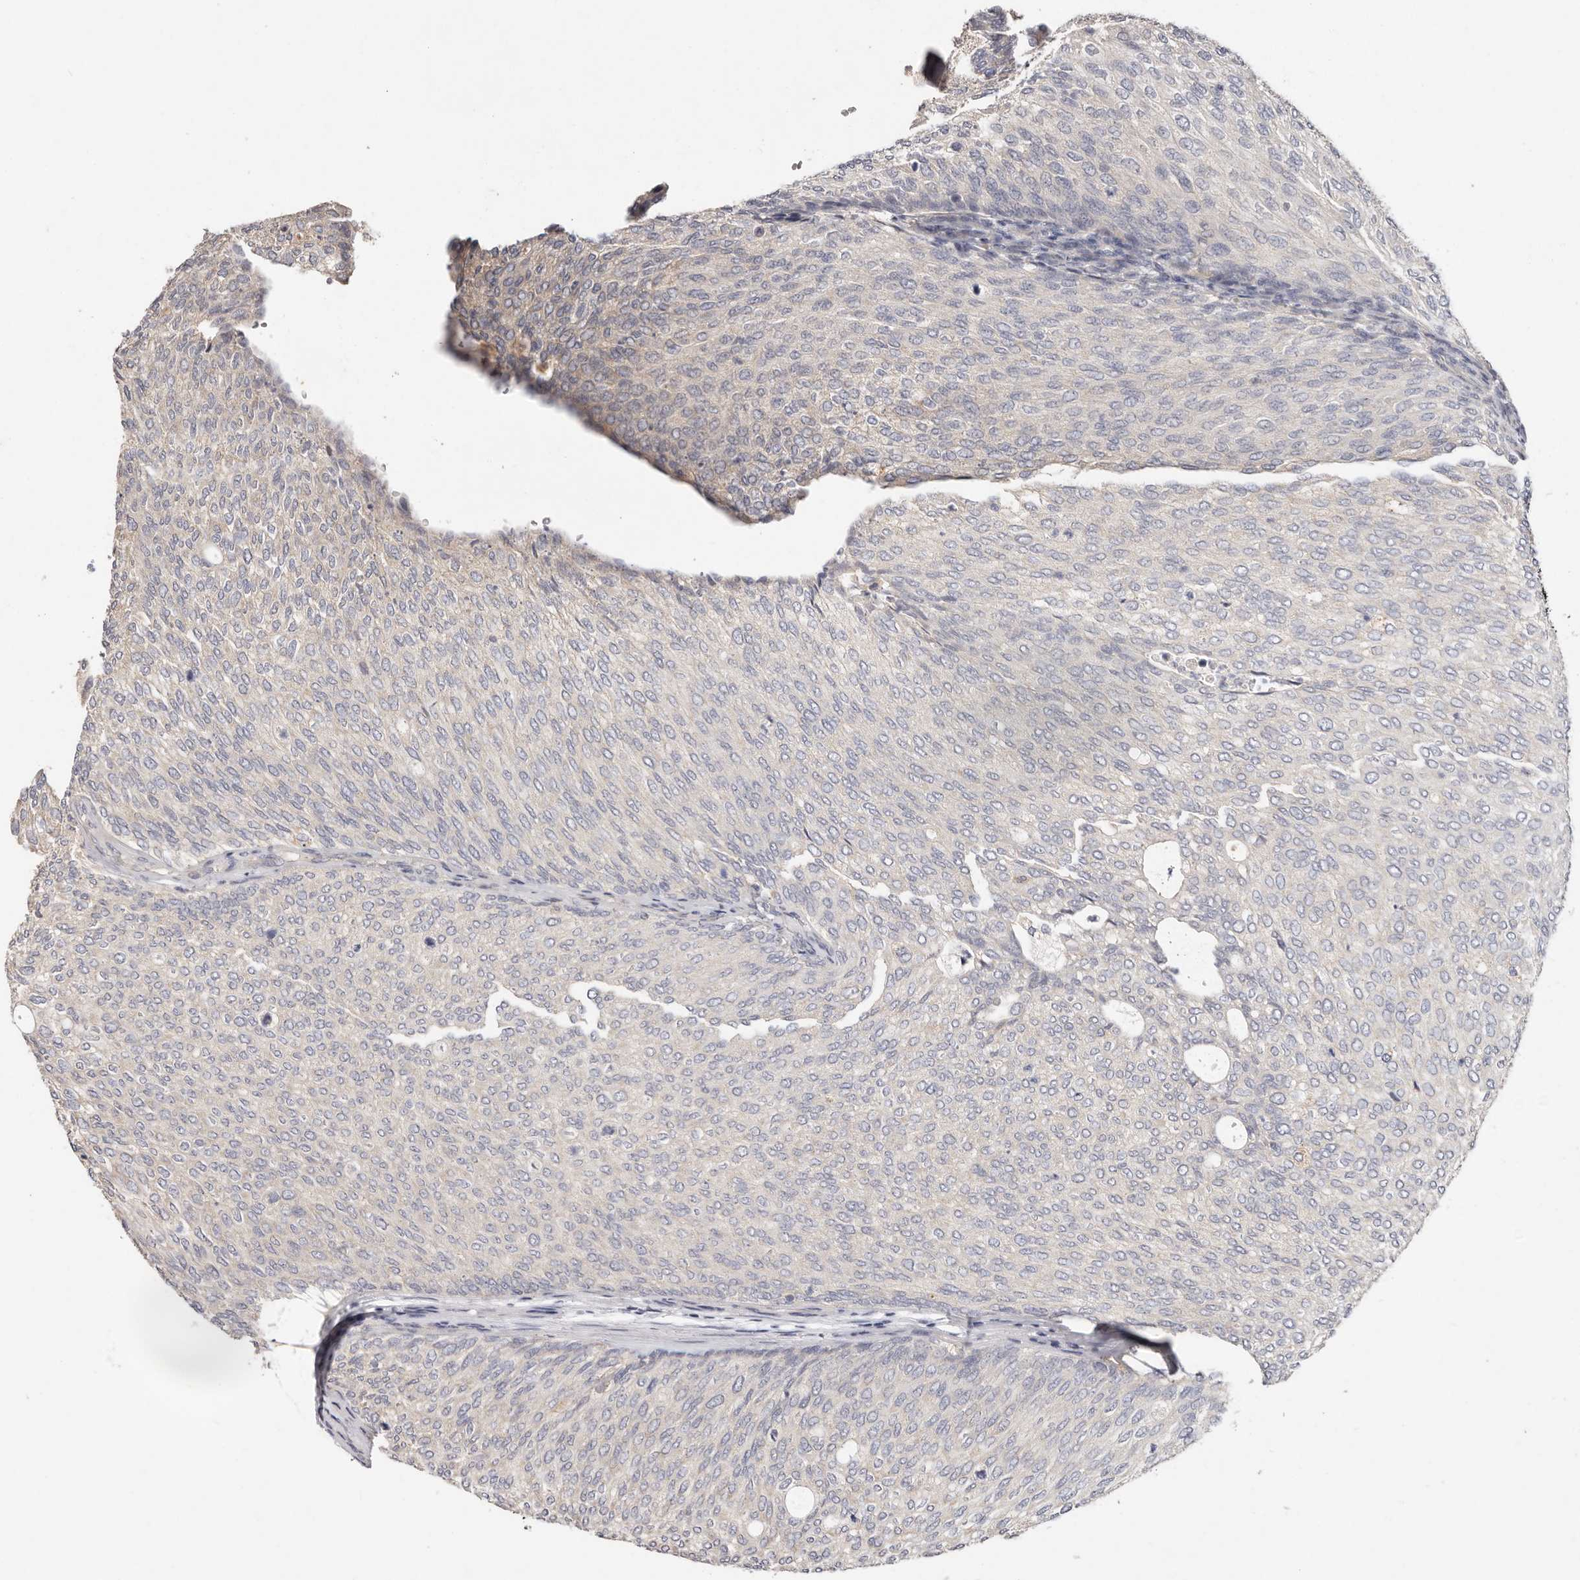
{"staining": {"intensity": "negative", "quantity": "none", "location": "none"}, "tissue": "urothelial cancer", "cell_type": "Tumor cells", "image_type": "cancer", "snomed": [{"axis": "morphology", "description": "Urothelial carcinoma, Low grade"}, {"axis": "topography", "description": "Urinary bladder"}], "caption": "An immunohistochemistry image of urothelial cancer is shown. There is no staining in tumor cells of urothelial cancer. (Brightfield microscopy of DAB immunohistochemistry at high magnification).", "gene": "THBS3", "patient": {"sex": "female", "age": 79}}